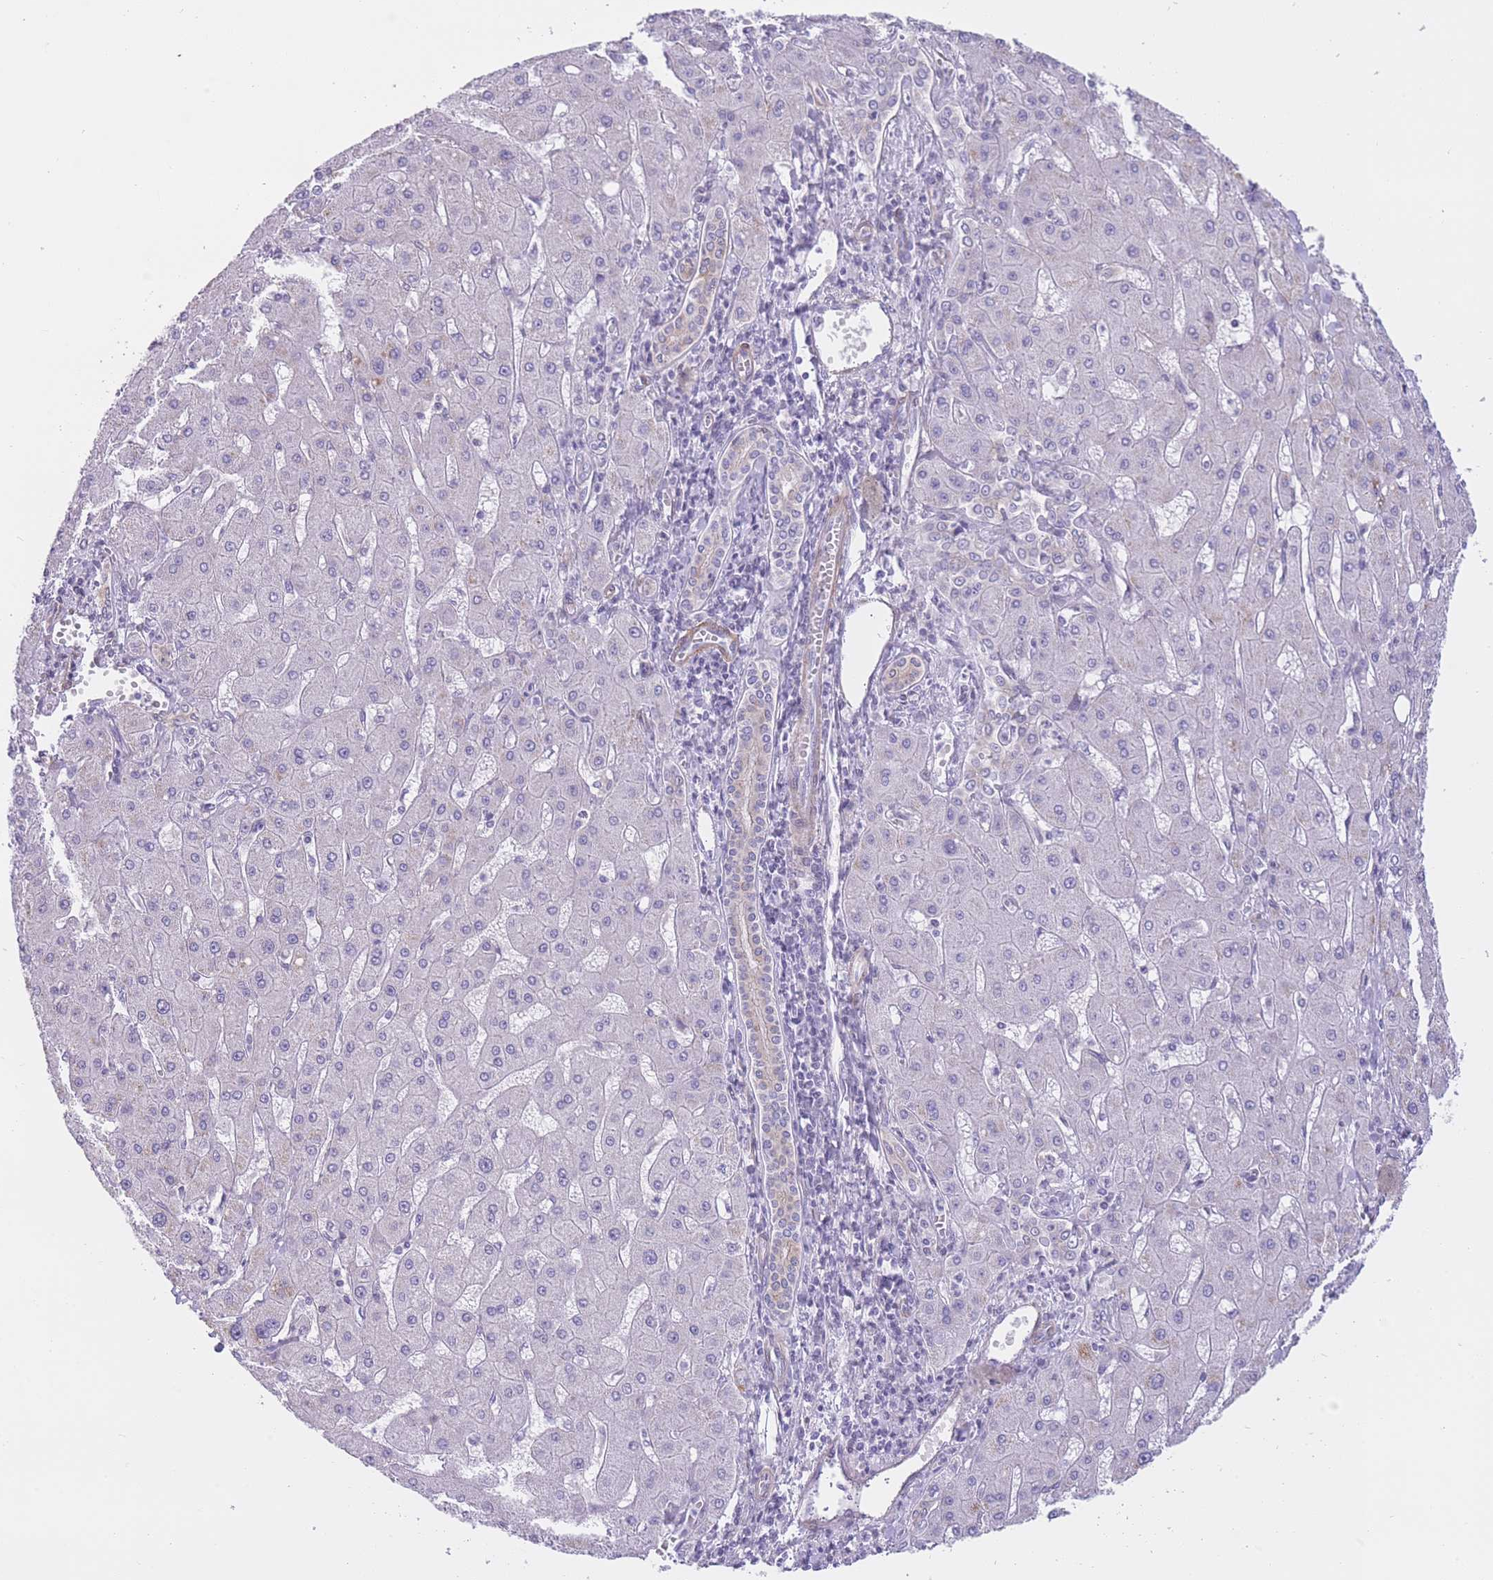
{"staining": {"intensity": "negative", "quantity": "none", "location": "none"}, "tissue": "liver cancer", "cell_type": "Tumor cells", "image_type": "cancer", "snomed": [{"axis": "morphology", "description": "Carcinoma, Hepatocellular, NOS"}, {"axis": "topography", "description": "Liver"}], "caption": "The immunohistochemistry photomicrograph has no significant staining in tumor cells of liver cancer (hepatocellular carcinoma) tissue. (Brightfield microscopy of DAB (3,3'-diaminobenzidine) immunohistochemistry (IHC) at high magnification).", "gene": "OR11H12", "patient": {"sex": "male", "age": 72}}